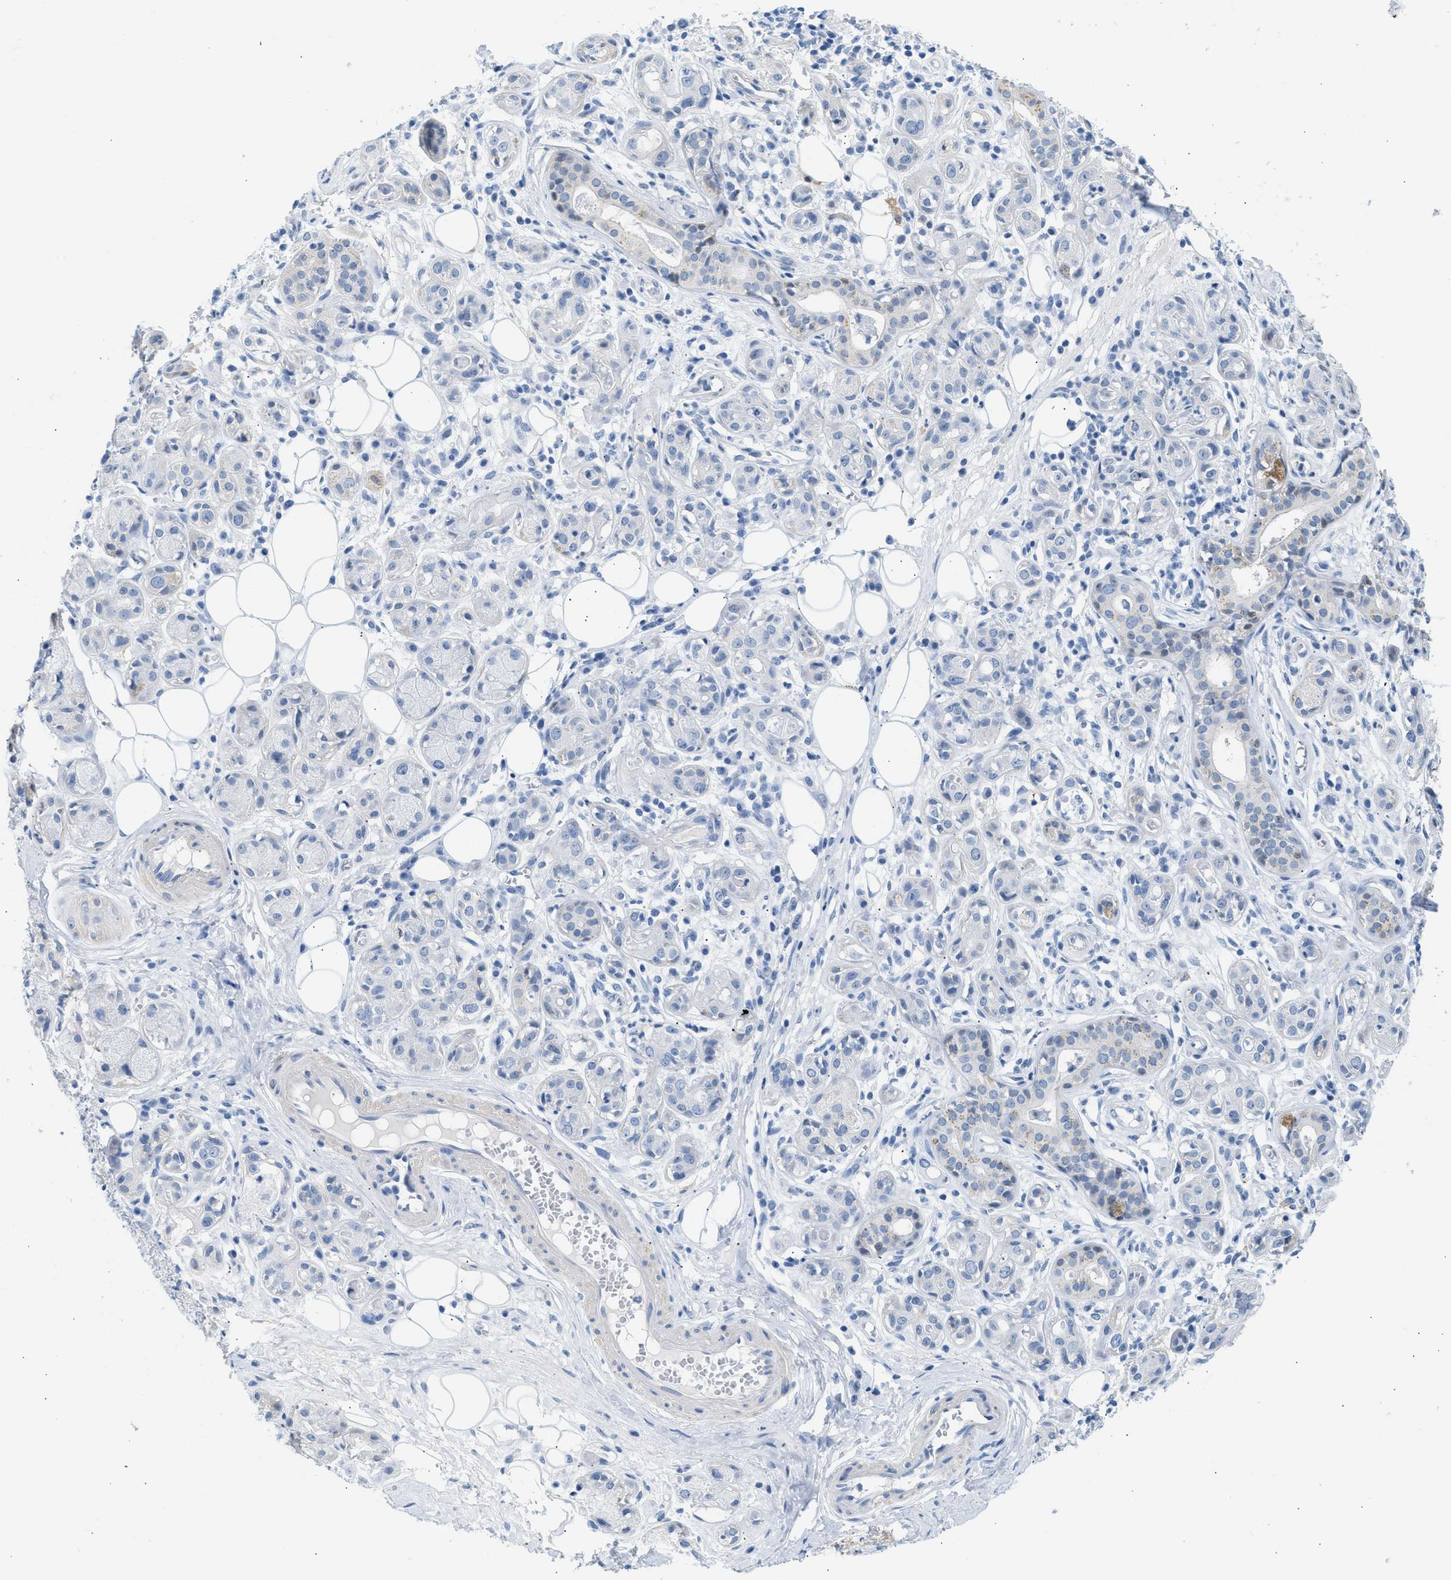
{"staining": {"intensity": "negative", "quantity": "none", "location": "none"}, "tissue": "adipose tissue", "cell_type": "Adipocytes", "image_type": "normal", "snomed": [{"axis": "morphology", "description": "Normal tissue, NOS"}, {"axis": "morphology", "description": "Inflammation, NOS"}, {"axis": "topography", "description": "Salivary gland"}, {"axis": "topography", "description": "Peripheral nerve tissue"}], "caption": "This is an immunohistochemistry (IHC) micrograph of normal adipose tissue. There is no expression in adipocytes.", "gene": "SPAM1", "patient": {"sex": "female", "age": 75}}